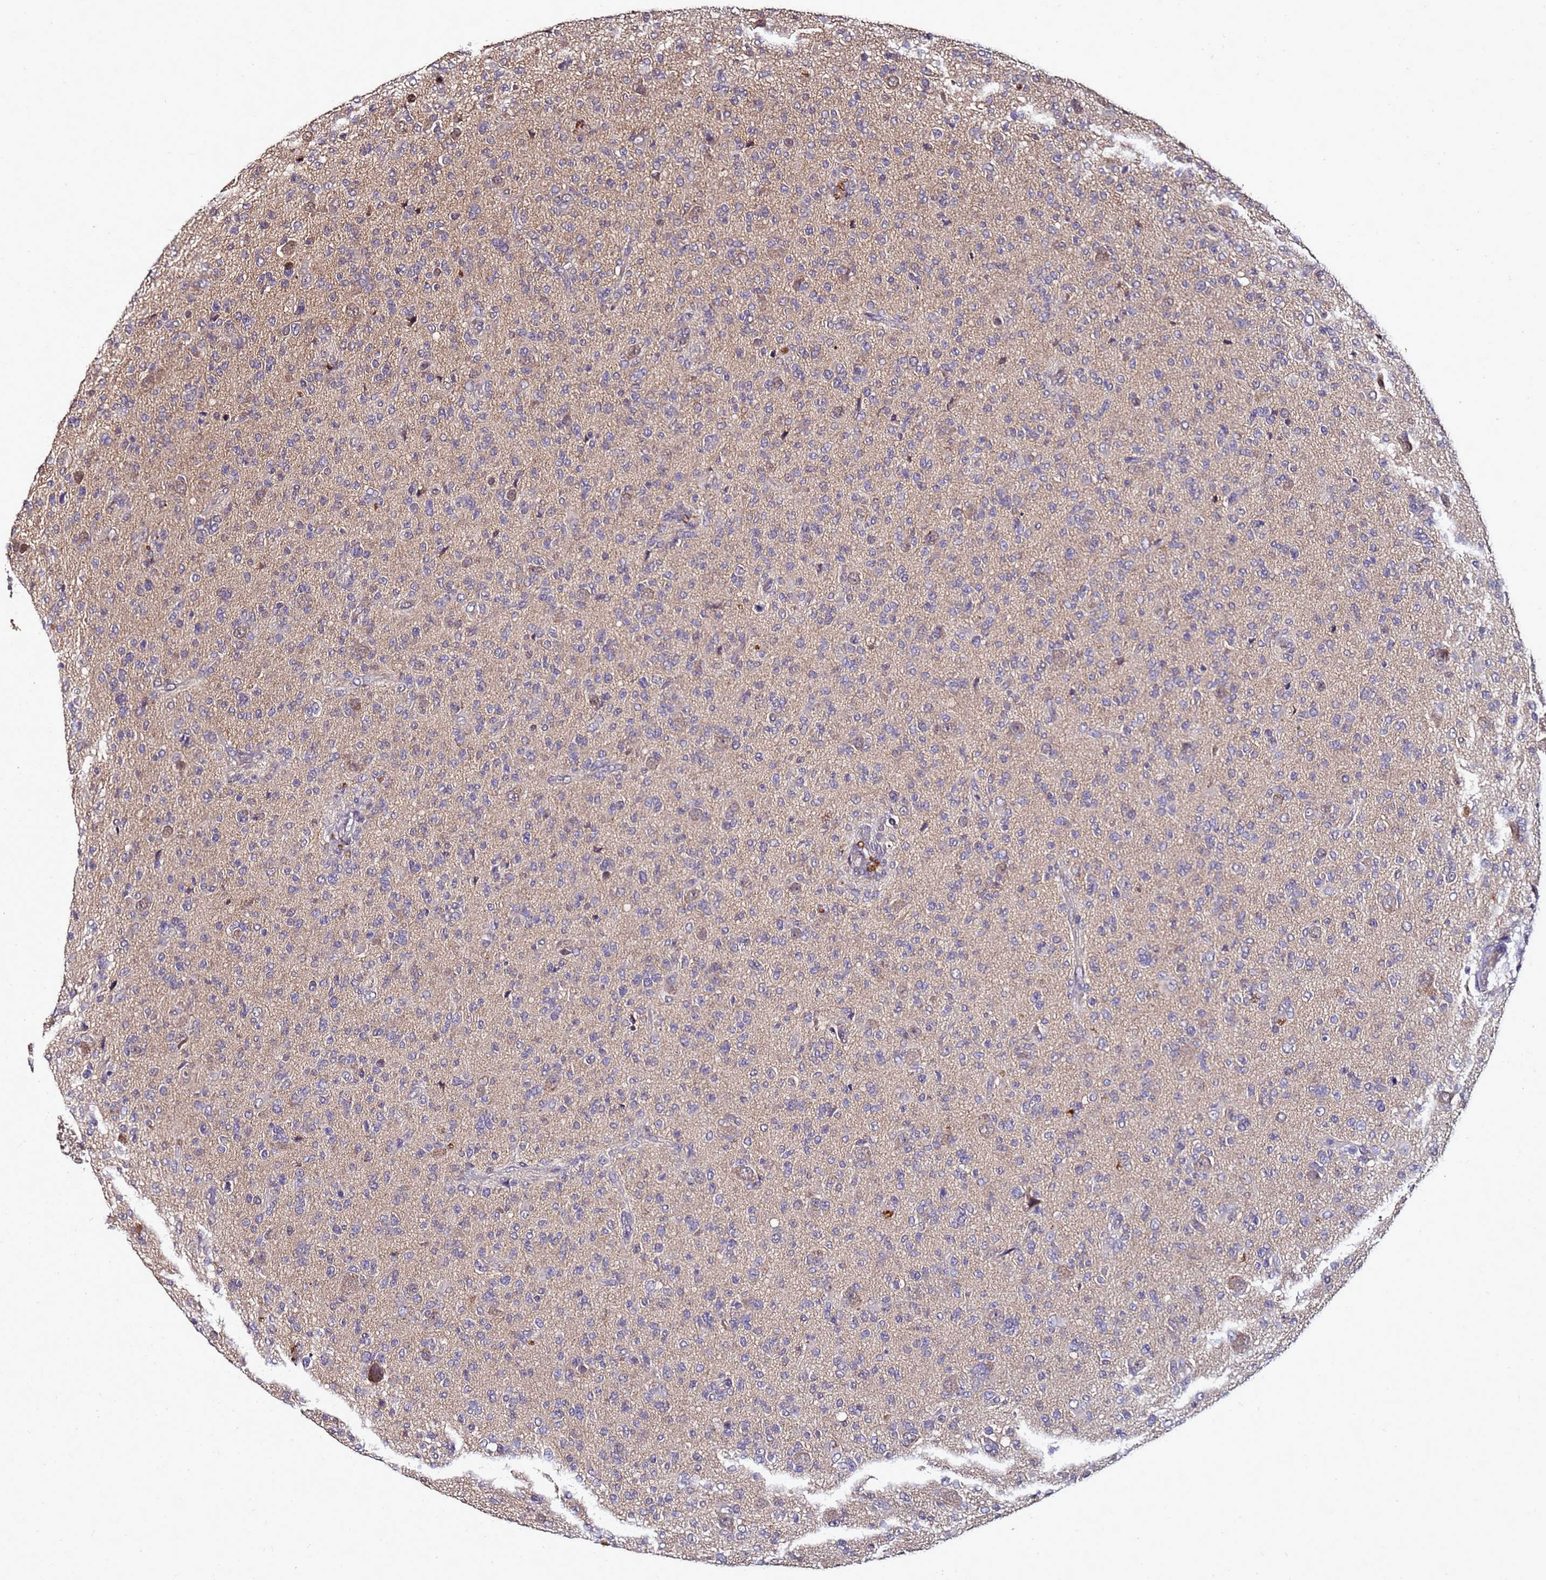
{"staining": {"intensity": "negative", "quantity": "none", "location": "none"}, "tissue": "glioma", "cell_type": "Tumor cells", "image_type": "cancer", "snomed": [{"axis": "morphology", "description": "Glioma, malignant, High grade"}, {"axis": "topography", "description": "Brain"}], "caption": "Malignant glioma (high-grade) stained for a protein using immunohistochemistry demonstrates no expression tumor cells.", "gene": "ANKRD17", "patient": {"sex": "female", "age": 57}}